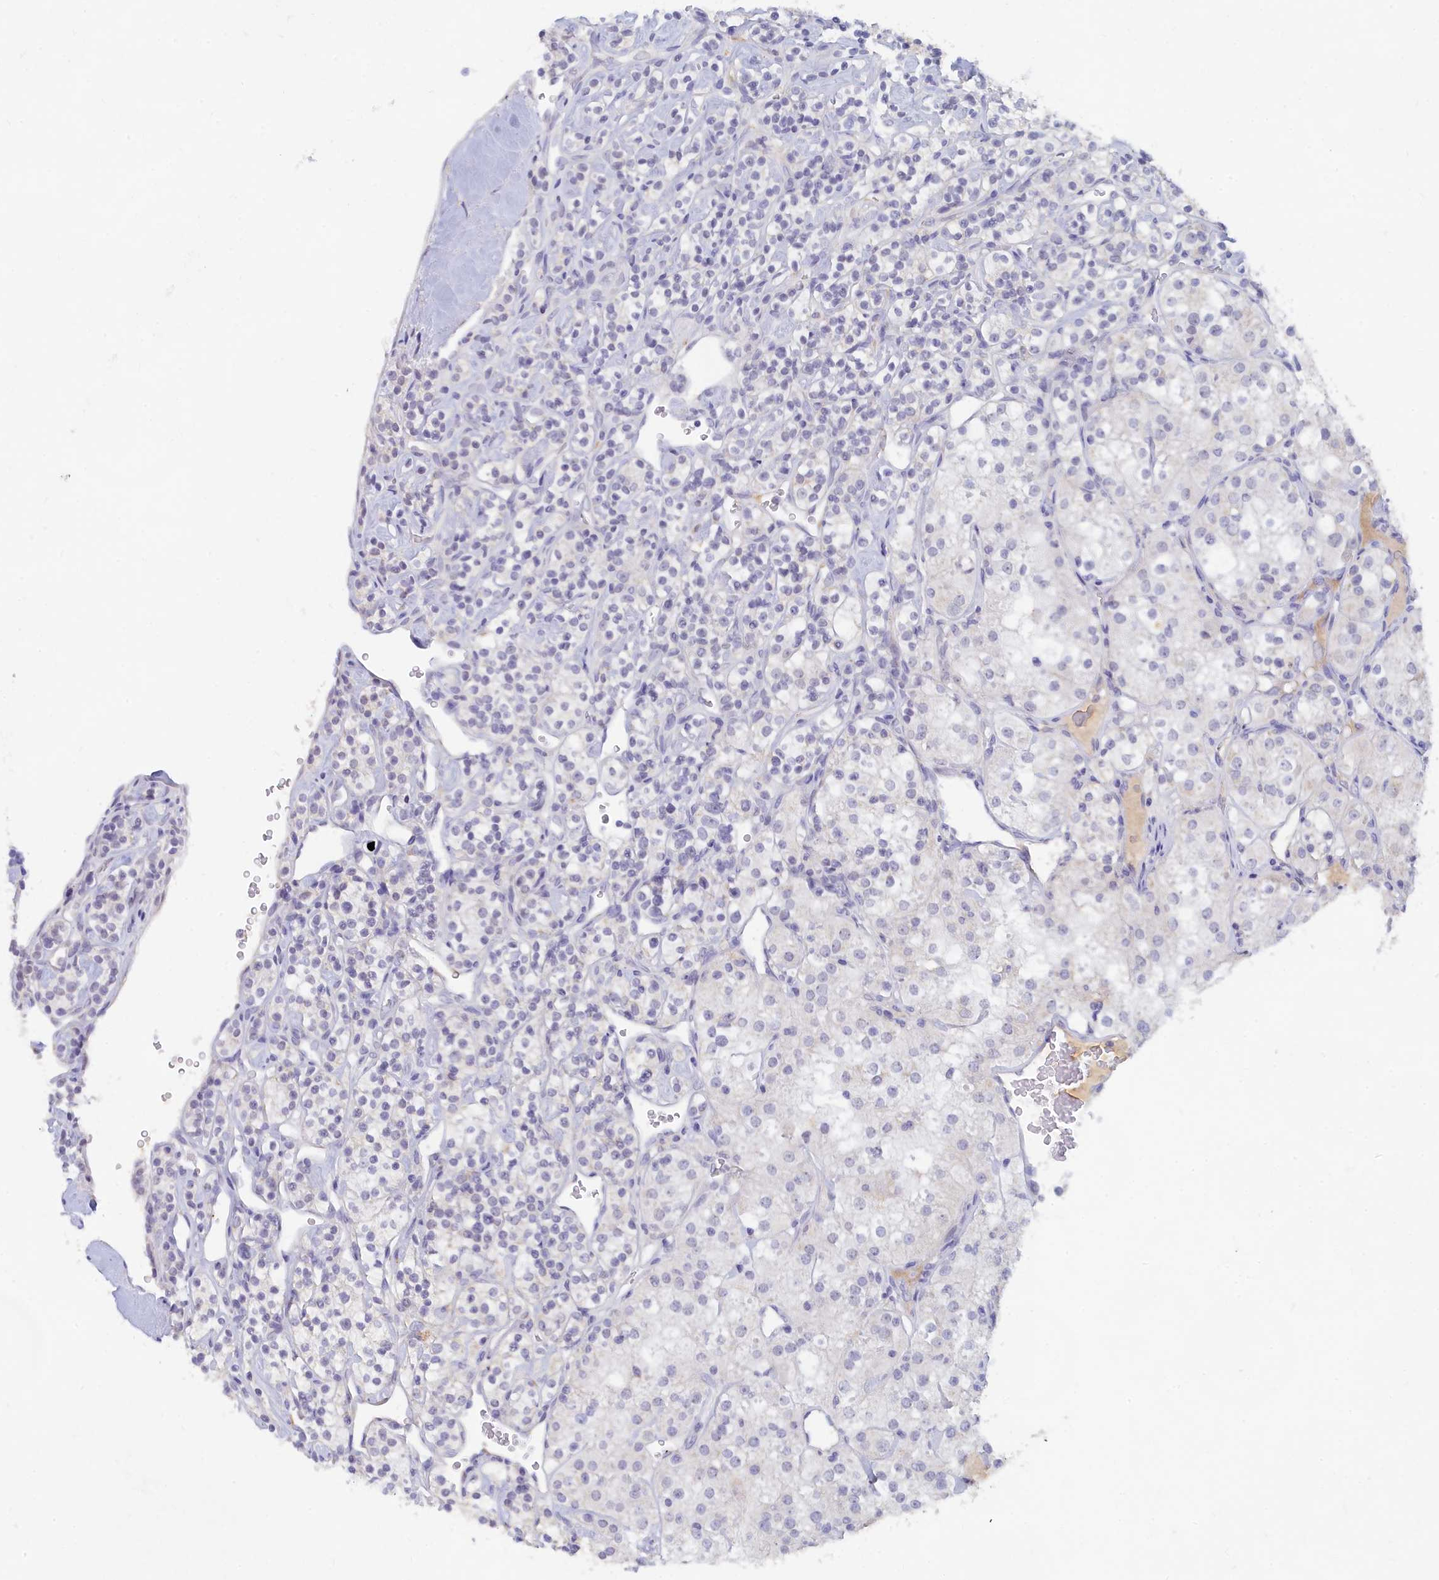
{"staining": {"intensity": "negative", "quantity": "none", "location": "none"}, "tissue": "renal cancer", "cell_type": "Tumor cells", "image_type": "cancer", "snomed": [{"axis": "morphology", "description": "Adenocarcinoma, NOS"}, {"axis": "topography", "description": "Kidney"}], "caption": "The photomicrograph displays no significant positivity in tumor cells of renal adenocarcinoma.", "gene": "LRIF1", "patient": {"sex": "male", "age": 77}}